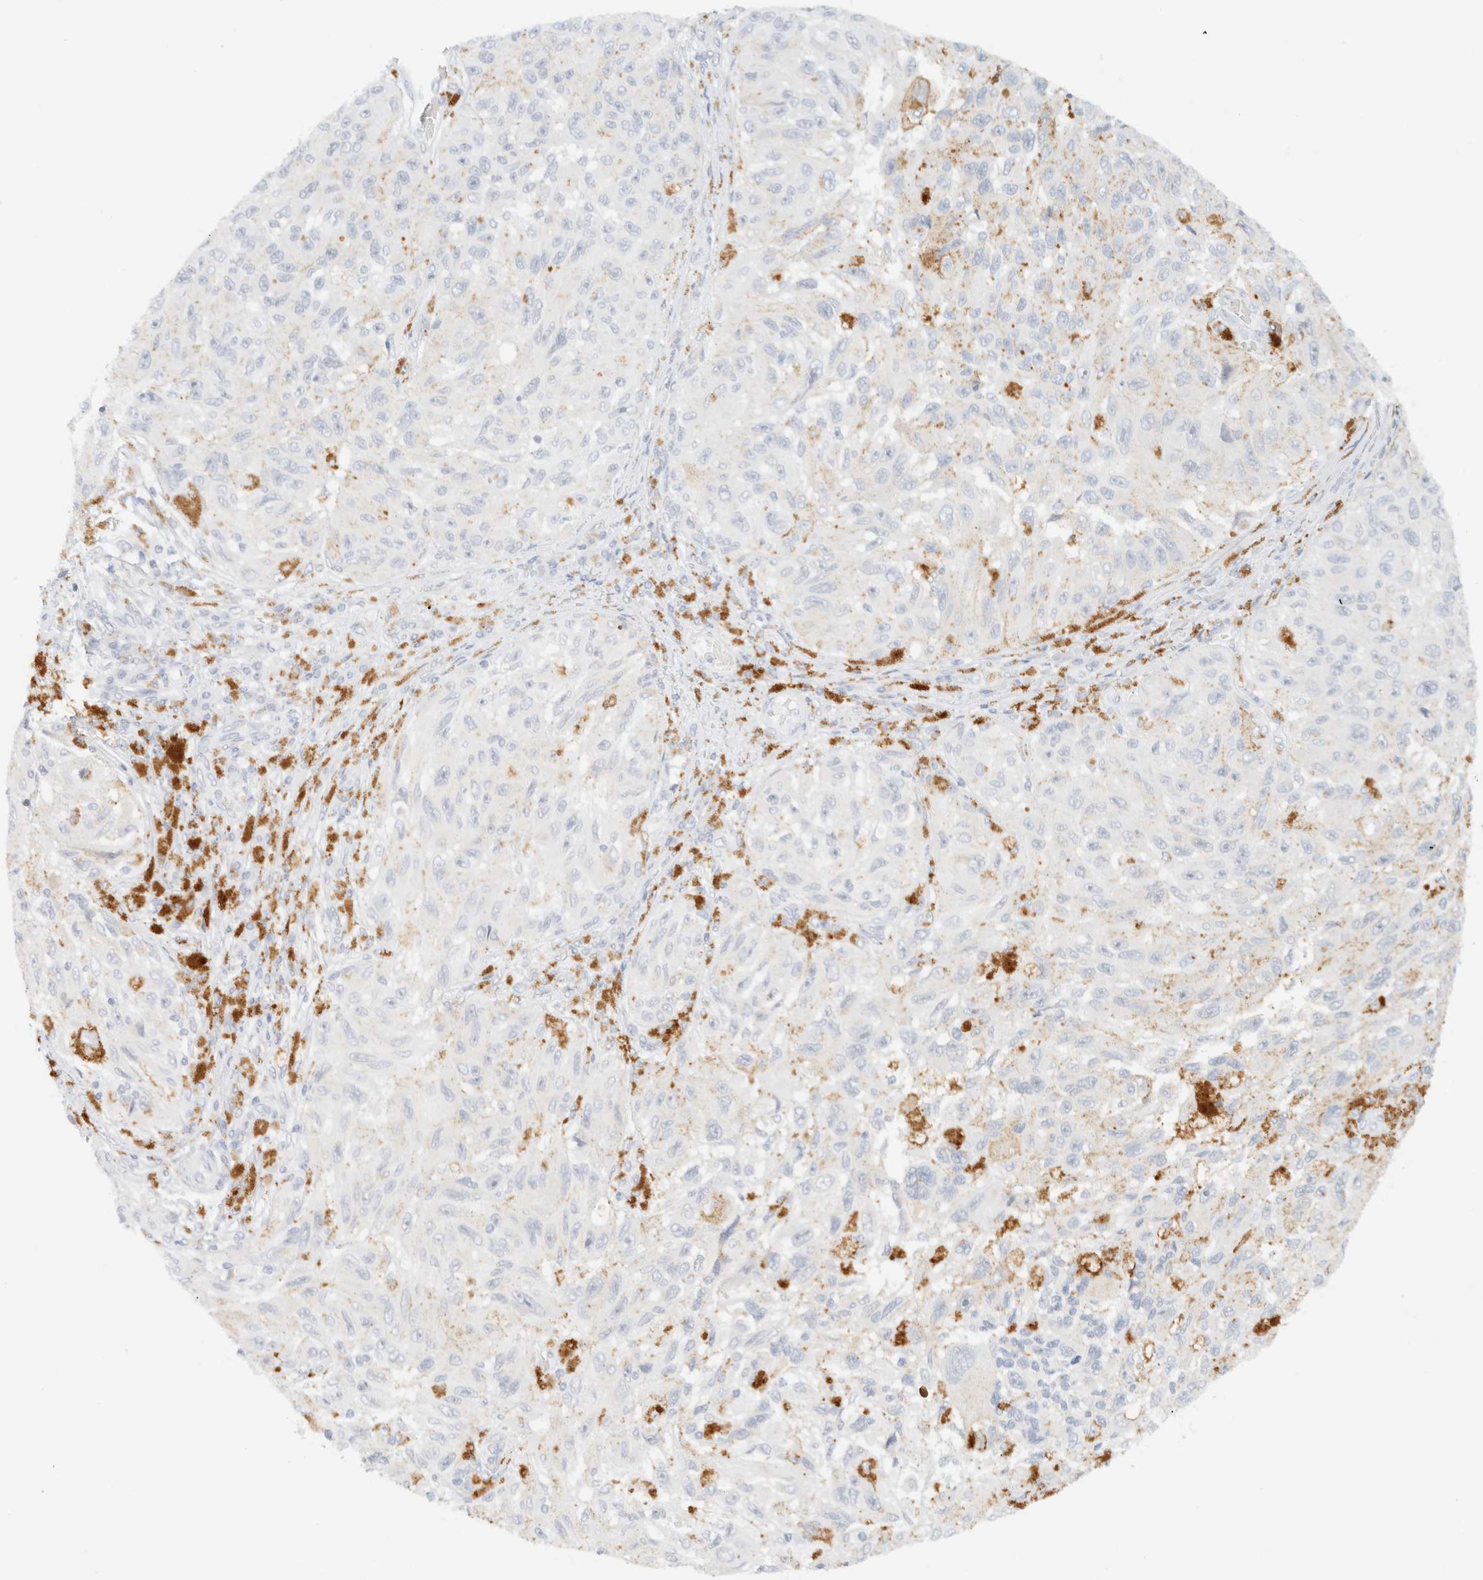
{"staining": {"intensity": "negative", "quantity": "none", "location": "none"}, "tissue": "melanoma", "cell_type": "Tumor cells", "image_type": "cancer", "snomed": [{"axis": "morphology", "description": "Malignant melanoma, NOS"}, {"axis": "topography", "description": "Skin"}], "caption": "The immunohistochemistry (IHC) image has no significant positivity in tumor cells of melanoma tissue.", "gene": "KRT20", "patient": {"sex": "female", "age": 73}}